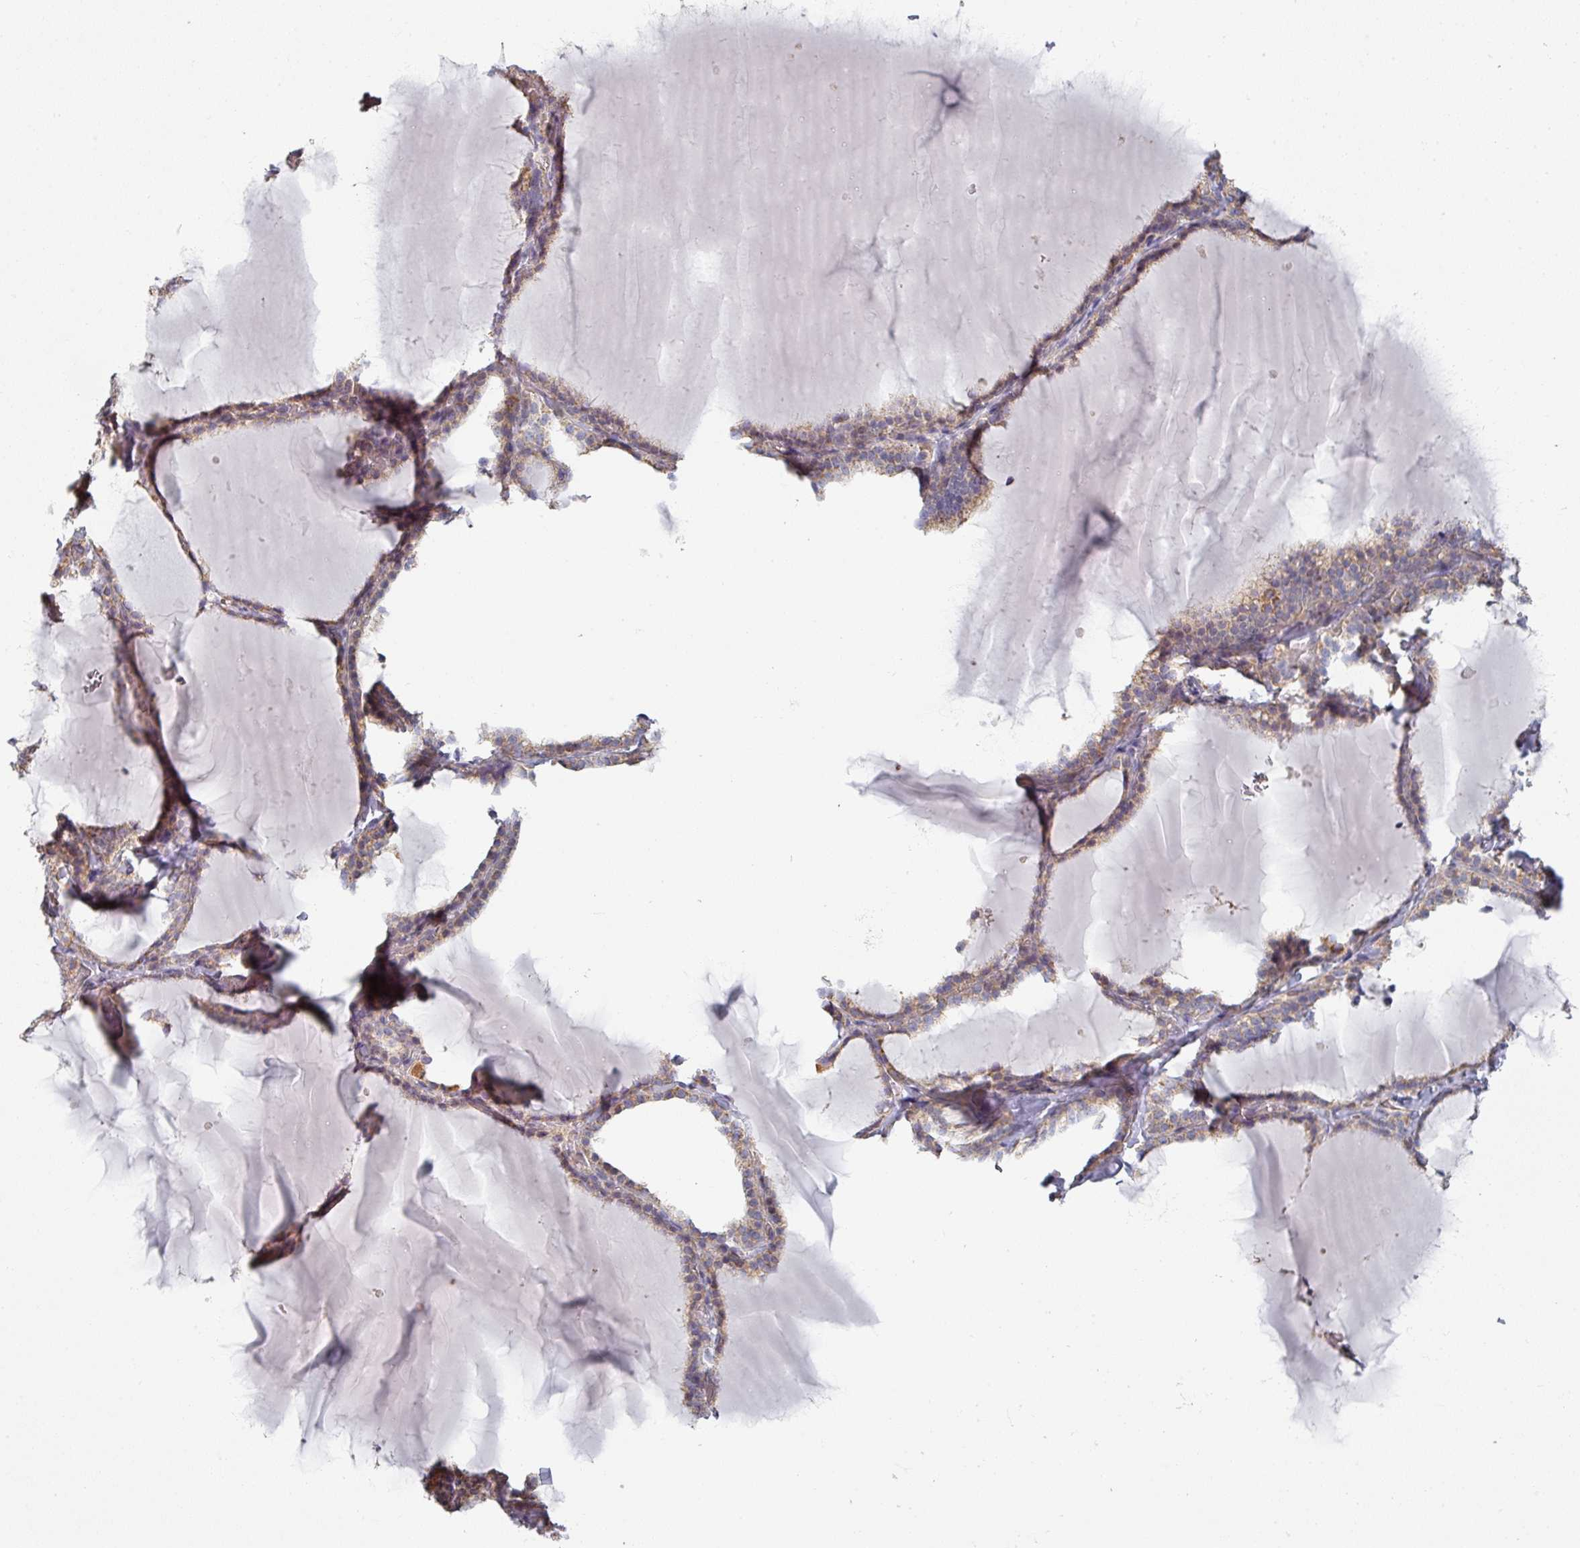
{"staining": {"intensity": "moderate", "quantity": "25%-75%", "location": "cytoplasmic/membranous"}, "tissue": "thyroid gland", "cell_type": "Glandular cells", "image_type": "normal", "snomed": [{"axis": "morphology", "description": "Normal tissue, NOS"}, {"axis": "topography", "description": "Thyroid gland"}], "caption": "Thyroid gland stained with IHC displays moderate cytoplasmic/membranous expression in approximately 25%-75% of glandular cells. (DAB (3,3'-diaminobenzidine) IHC with brightfield microscopy, high magnification).", "gene": "PLEKHJ1", "patient": {"sex": "female", "age": 31}}